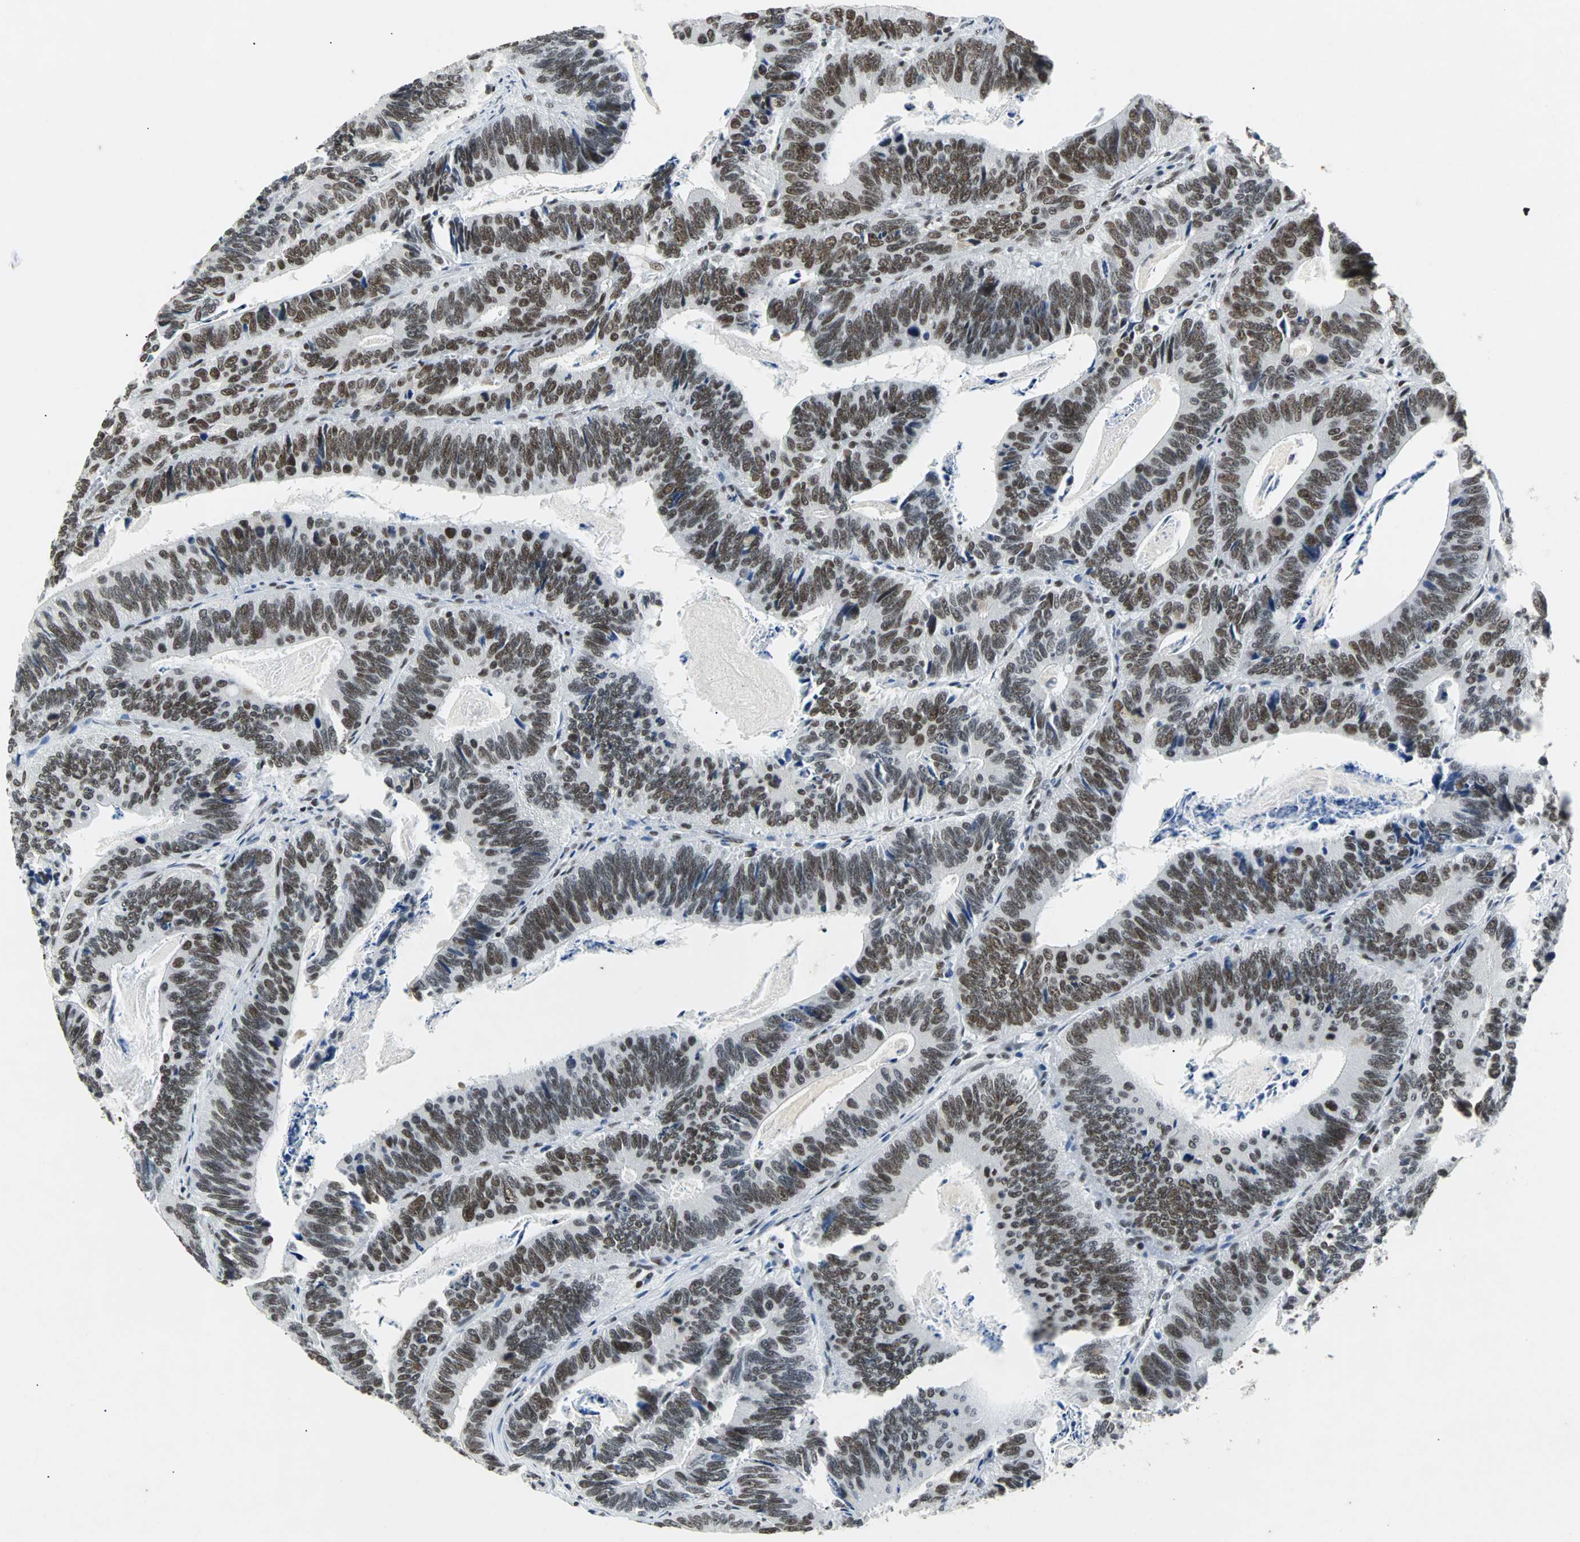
{"staining": {"intensity": "moderate", "quantity": "25%-75%", "location": "nuclear"}, "tissue": "colorectal cancer", "cell_type": "Tumor cells", "image_type": "cancer", "snomed": [{"axis": "morphology", "description": "Adenocarcinoma, NOS"}, {"axis": "topography", "description": "Colon"}], "caption": "Protein expression by IHC reveals moderate nuclear expression in about 25%-75% of tumor cells in adenocarcinoma (colorectal).", "gene": "GATAD2A", "patient": {"sex": "male", "age": 72}}